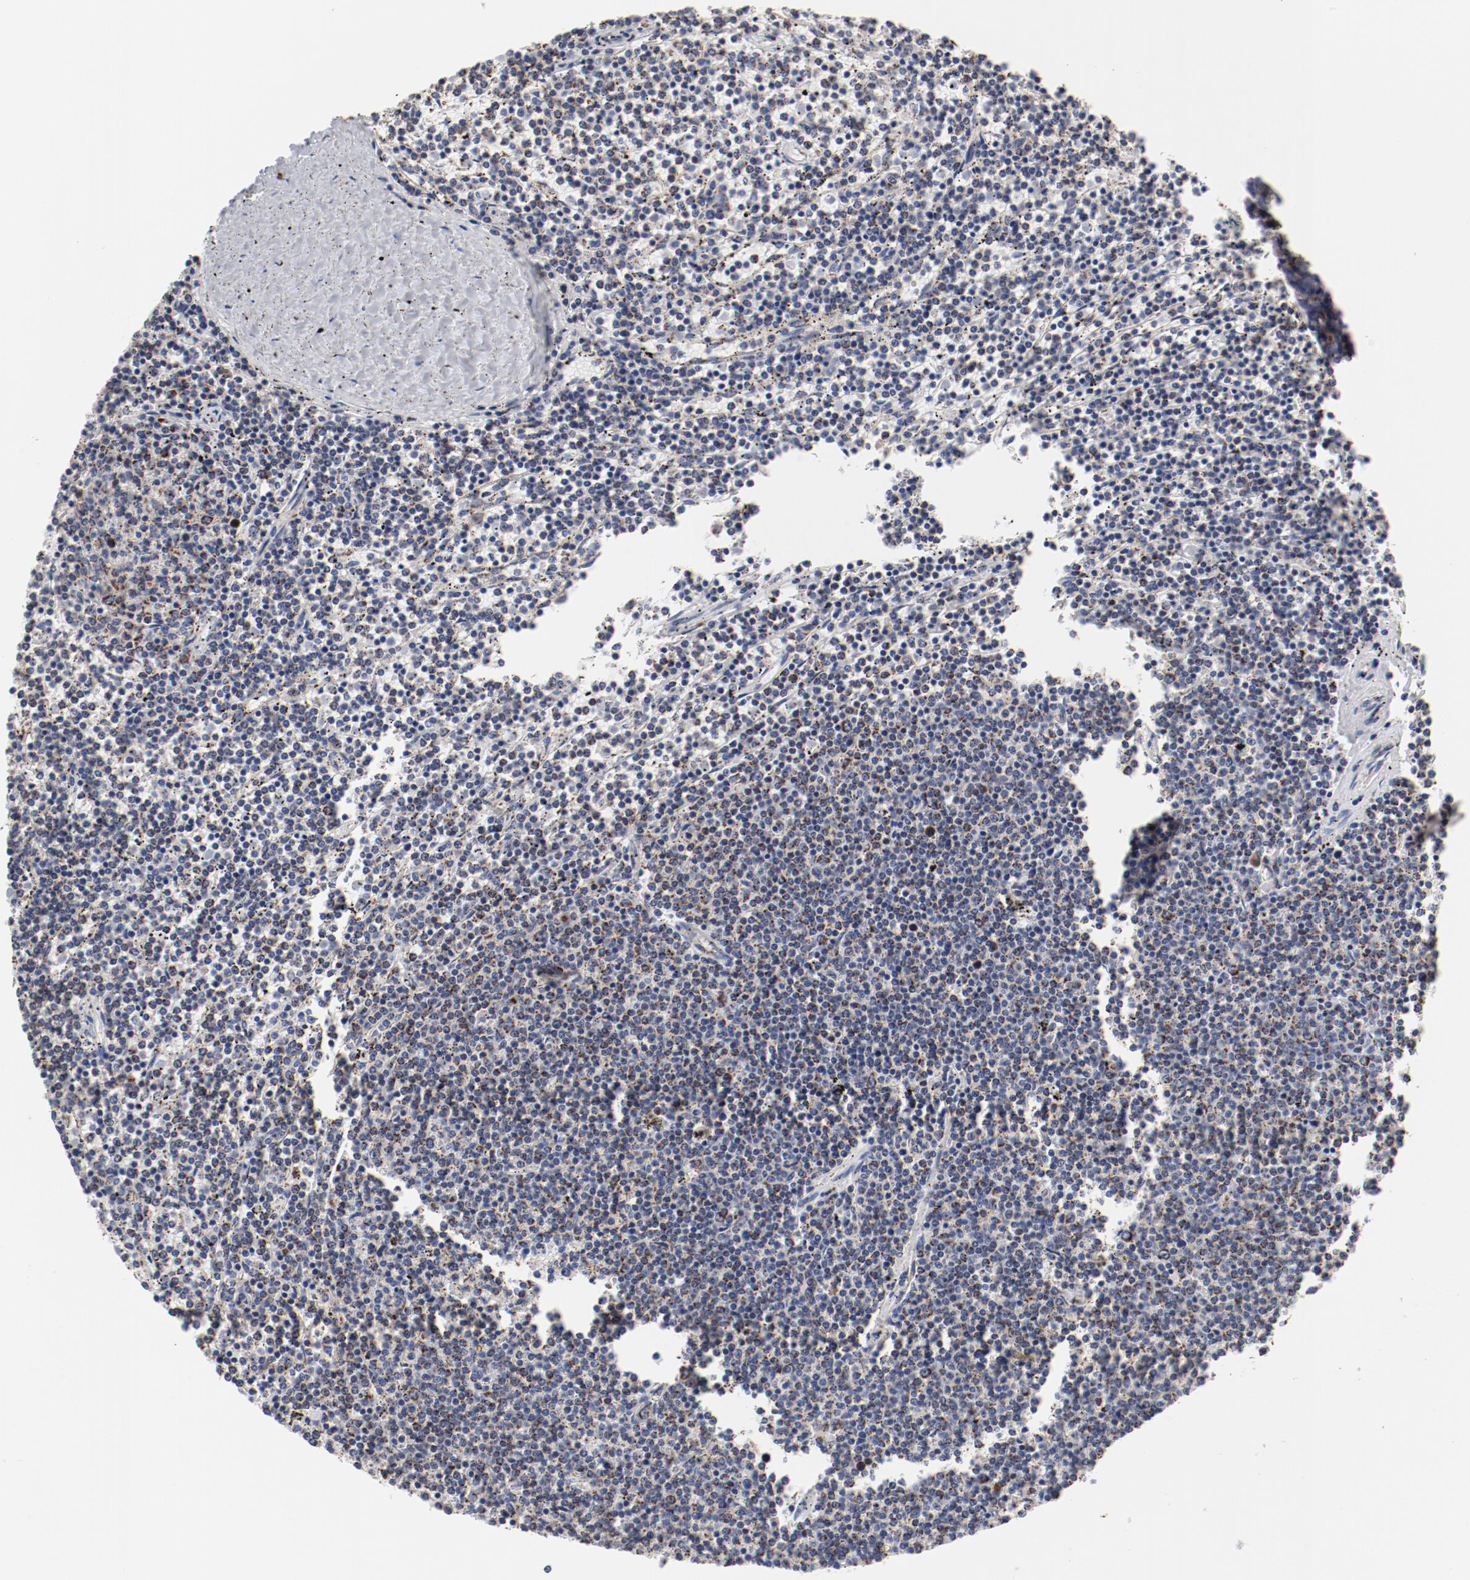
{"staining": {"intensity": "weak", "quantity": "25%-75%", "location": "cytoplasmic/membranous"}, "tissue": "lymphoma", "cell_type": "Tumor cells", "image_type": "cancer", "snomed": [{"axis": "morphology", "description": "Malignant lymphoma, non-Hodgkin's type, Low grade"}, {"axis": "topography", "description": "Spleen"}], "caption": "This micrograph reveals IHC staining of human lymphoma, with low weak cytoplasmic/membranous staining in about 25%-75% of tumor cells.", "gene": "NDUFV2", "patient": {"sex": "female", "age": 50}}